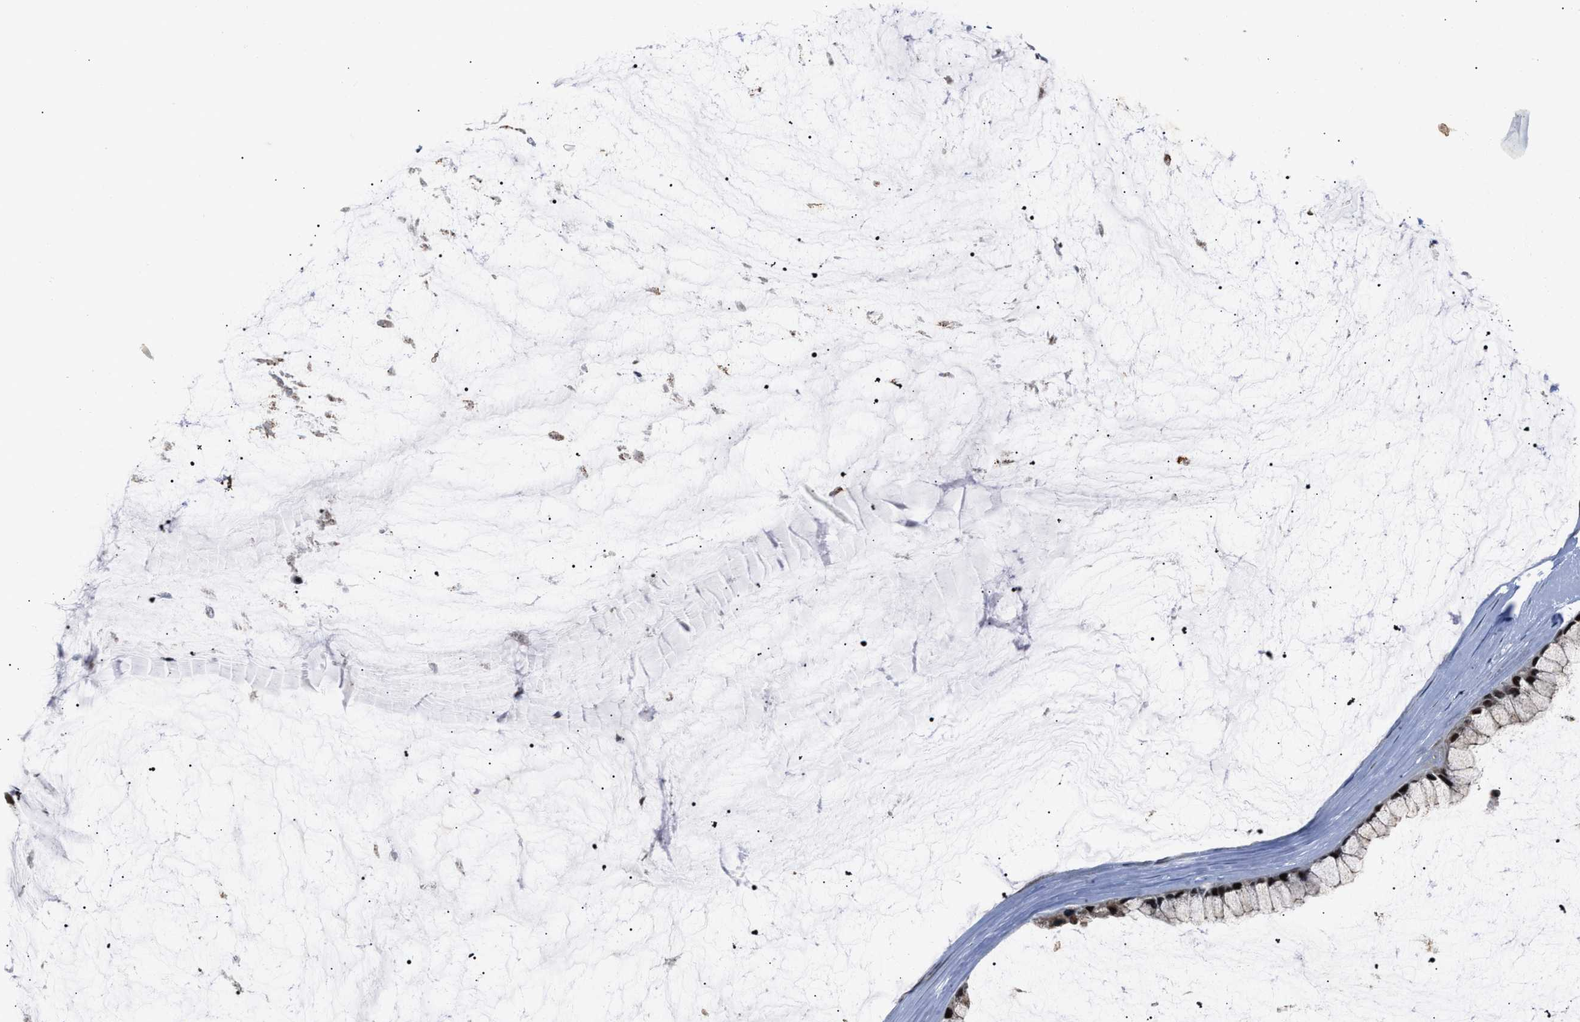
{"staining": {"intensity": "strong", "quantity": ">75%", "location": "nuclear"}, "tissue": "ovarian cancer", "cell_type": "Tumor cells", "image_type": "cancer", "snomed": [{"axis": "morphology", "description": "Cystadenocarcinoma, mucinous, NOS"}, {"axis": "topography", "description": "Ovary"}], "caption": "IHC of human ovarian cancer (mucinous cystadenocarcinoma) demonstrates high levels of strong nuclear staining in approximately >75% of tumor cells.", "gene": "NSUN5", "patient": {"sex": "female", "age": 39}}